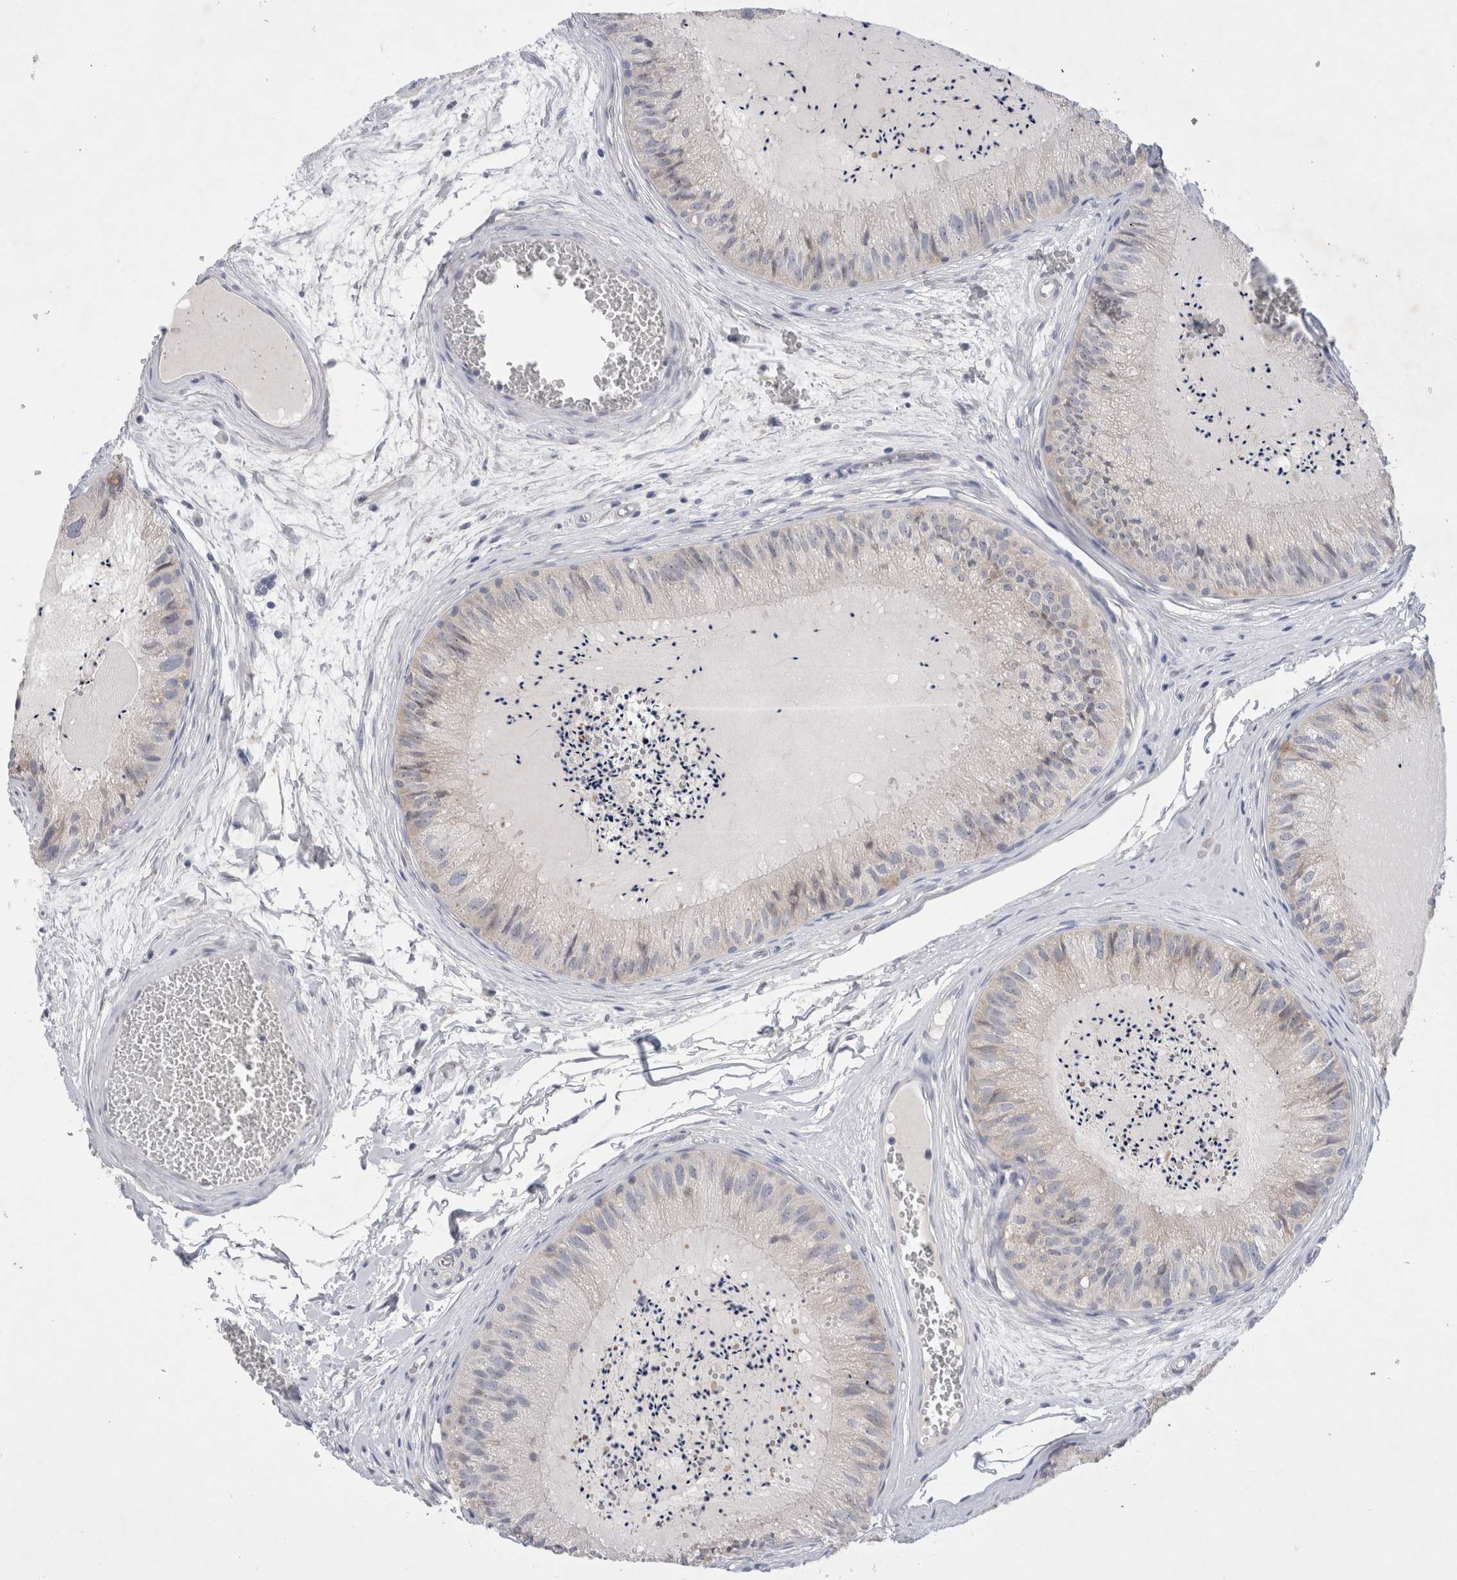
{"staining": {"intensity": "weak", "quantity": "<25%", "location": "cytoplasmic/membranous"}, "tissue": "epididymis", "cell_type": "Glandular cells", "image_type": "normal", "snomed": [{"axis": "morphology", "description": "Normal tissue, NOS"}, {"axis": "topography", "description": "Epididymis"}], "caption": "This image is of normal epididymis stained with immunohistochemistry to label a protein in brown with the nuclei are counter-stained blue. There is no staining in glandular cells. The staining is performed using DAB (3,3'-diaminobenzidine) brown chromogen with nuclei counter-stained in using hematoxylin.", "gene": "RBM12B", "patient": {"sex": "male", "age": 31}}